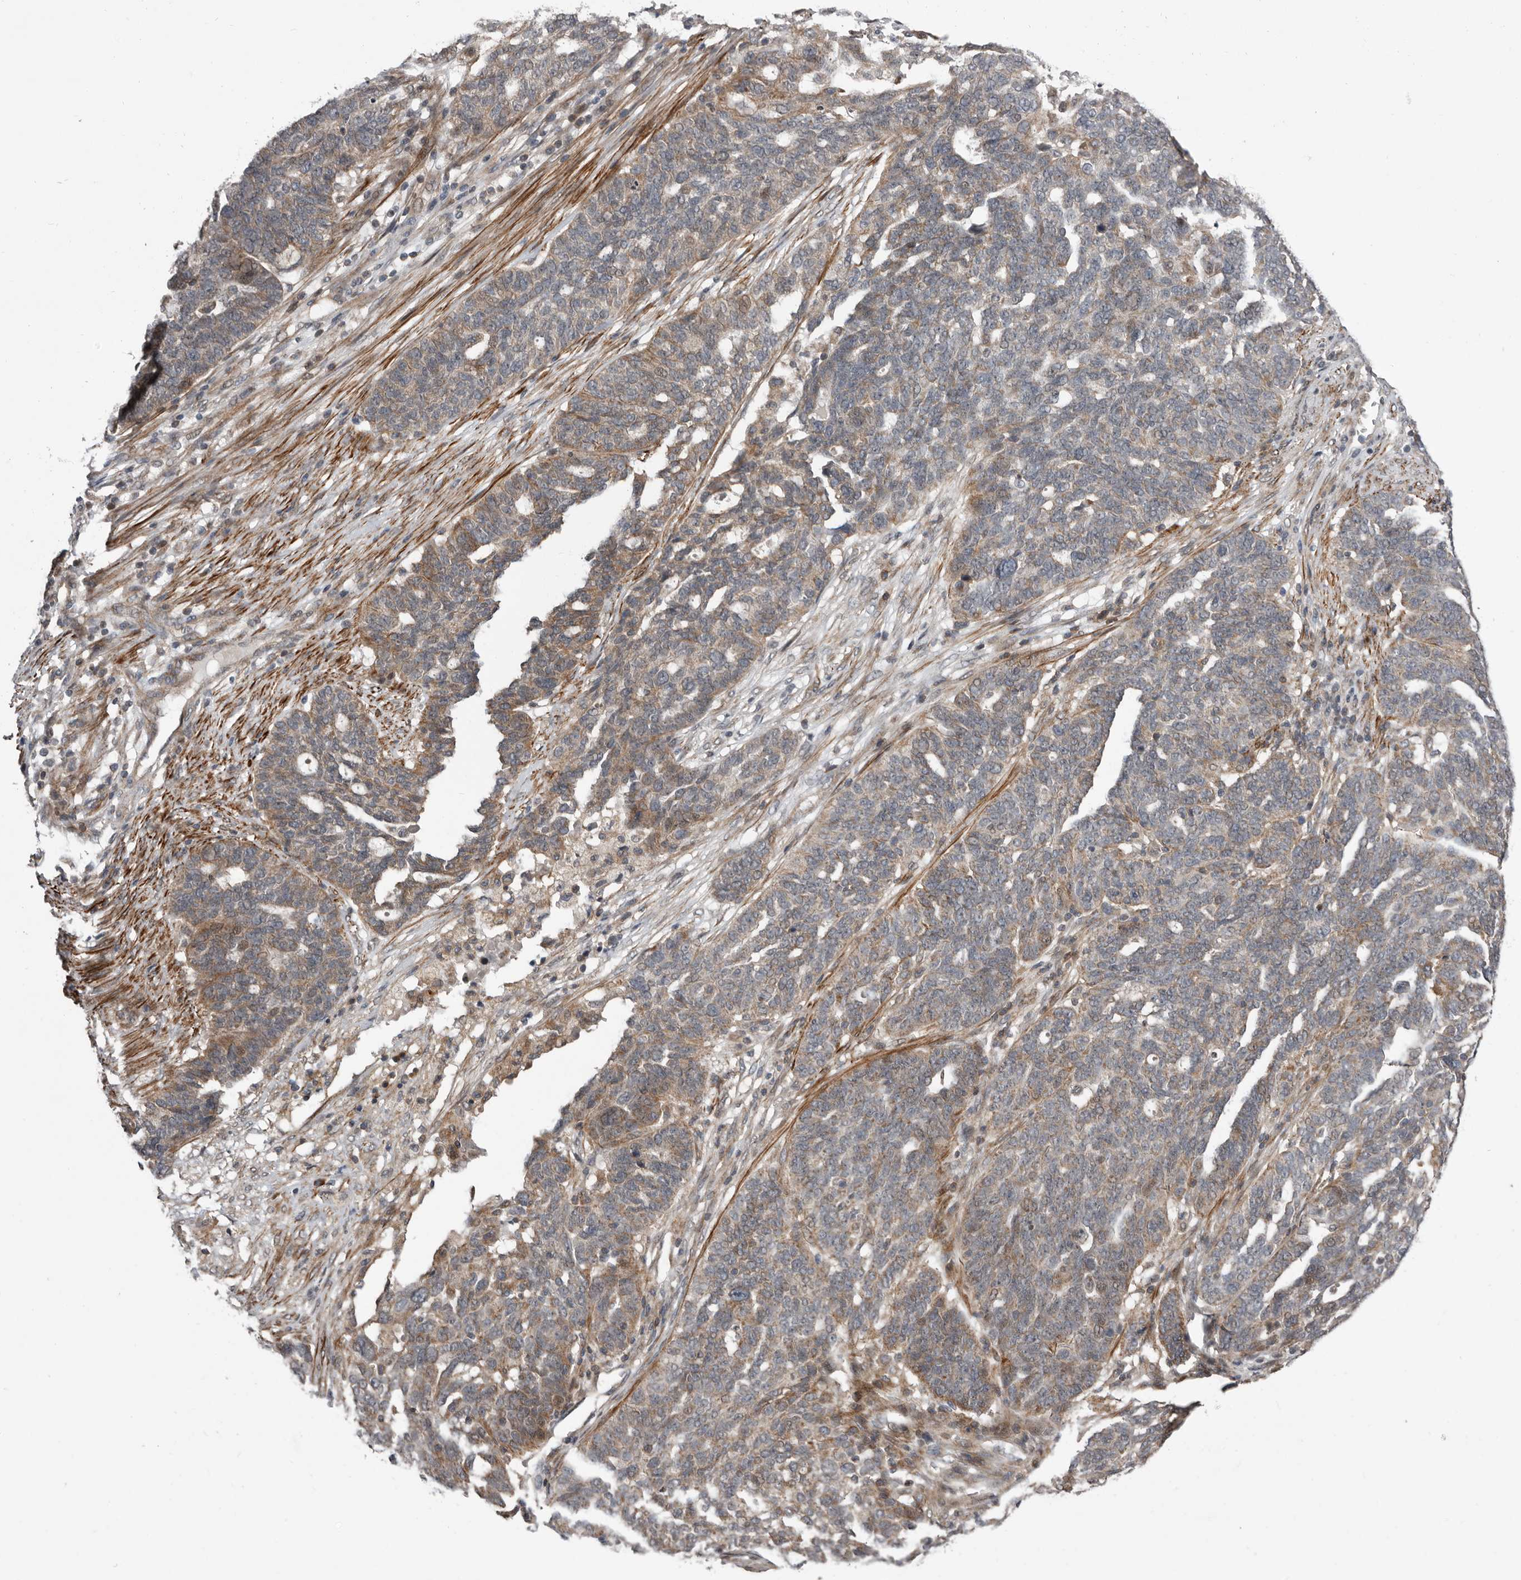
{"staining": {"intensity": "weak", "quantity": "25%-75%", "location": "cytoplasmic/membranous"}, "tissue": "ovarian cancer", "cell_type": "Tumor cells", "image_type": "cancer", "snomed": [{"axis": "morphology", "description": "Cystadenocarcinoma, serous, NOS"}, {"axis": "topography", "description": "Ovary"}], "caption": "Immunohistochemistry (IHC) of serous cystadenocarcinoma (ovarian) shows low levels of weak cytoplasmic/membranous positivity in about 25%-75% of tumor cells.", "gene": "FGFR4", "patient": {"sex": "female", "age": 59}}